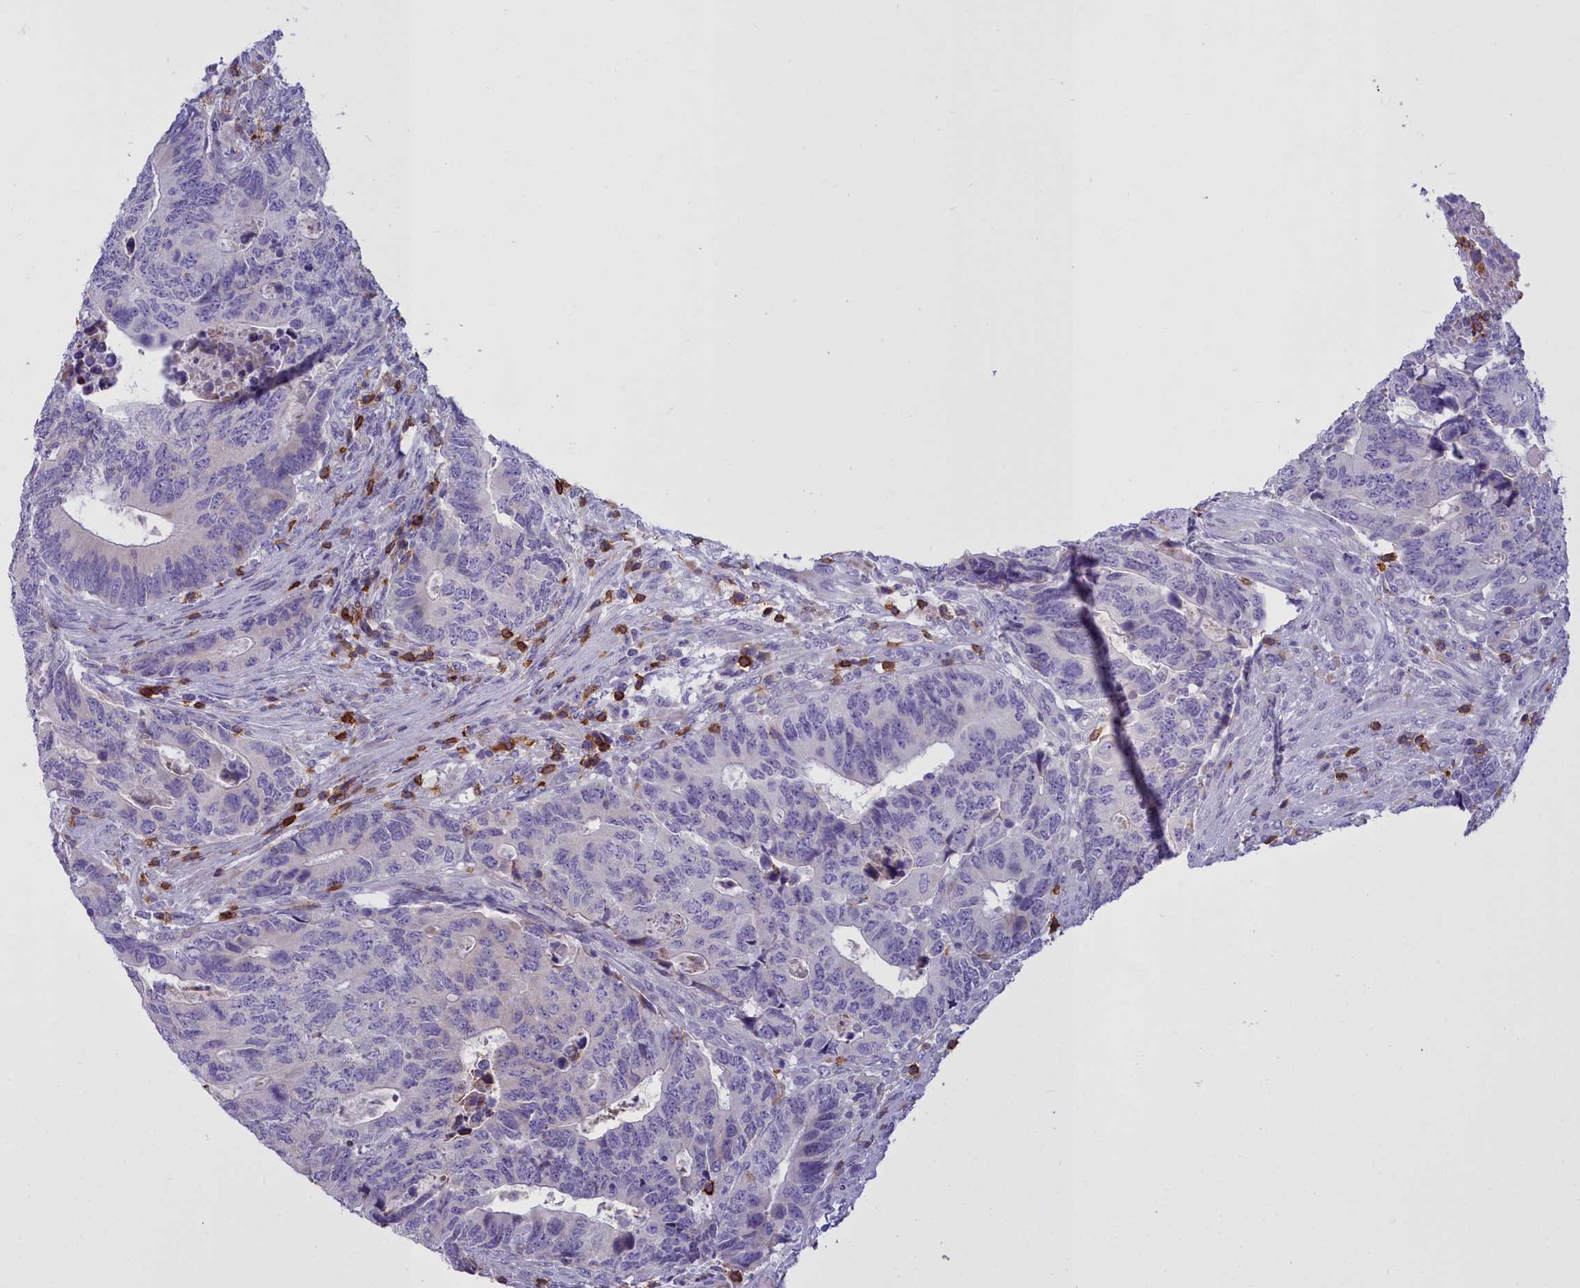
{"staining": {"intensity": "negative", "quantity": "none", "location": "none"}, "tissue": "colorectal cancer", "cell_type": "Tumor cells", "image_type": "cancer", "snomed": [{"axis": "morphology", "description": "Adenocarcinoma, NOS"}, {"axis": "topography", "description": "Colon"}], "caption": "Tumor cells show no significant expression in colorectal adenocarcinoma.", "gene": "CD5", "patient": {"sex": "male", "age": 87}}